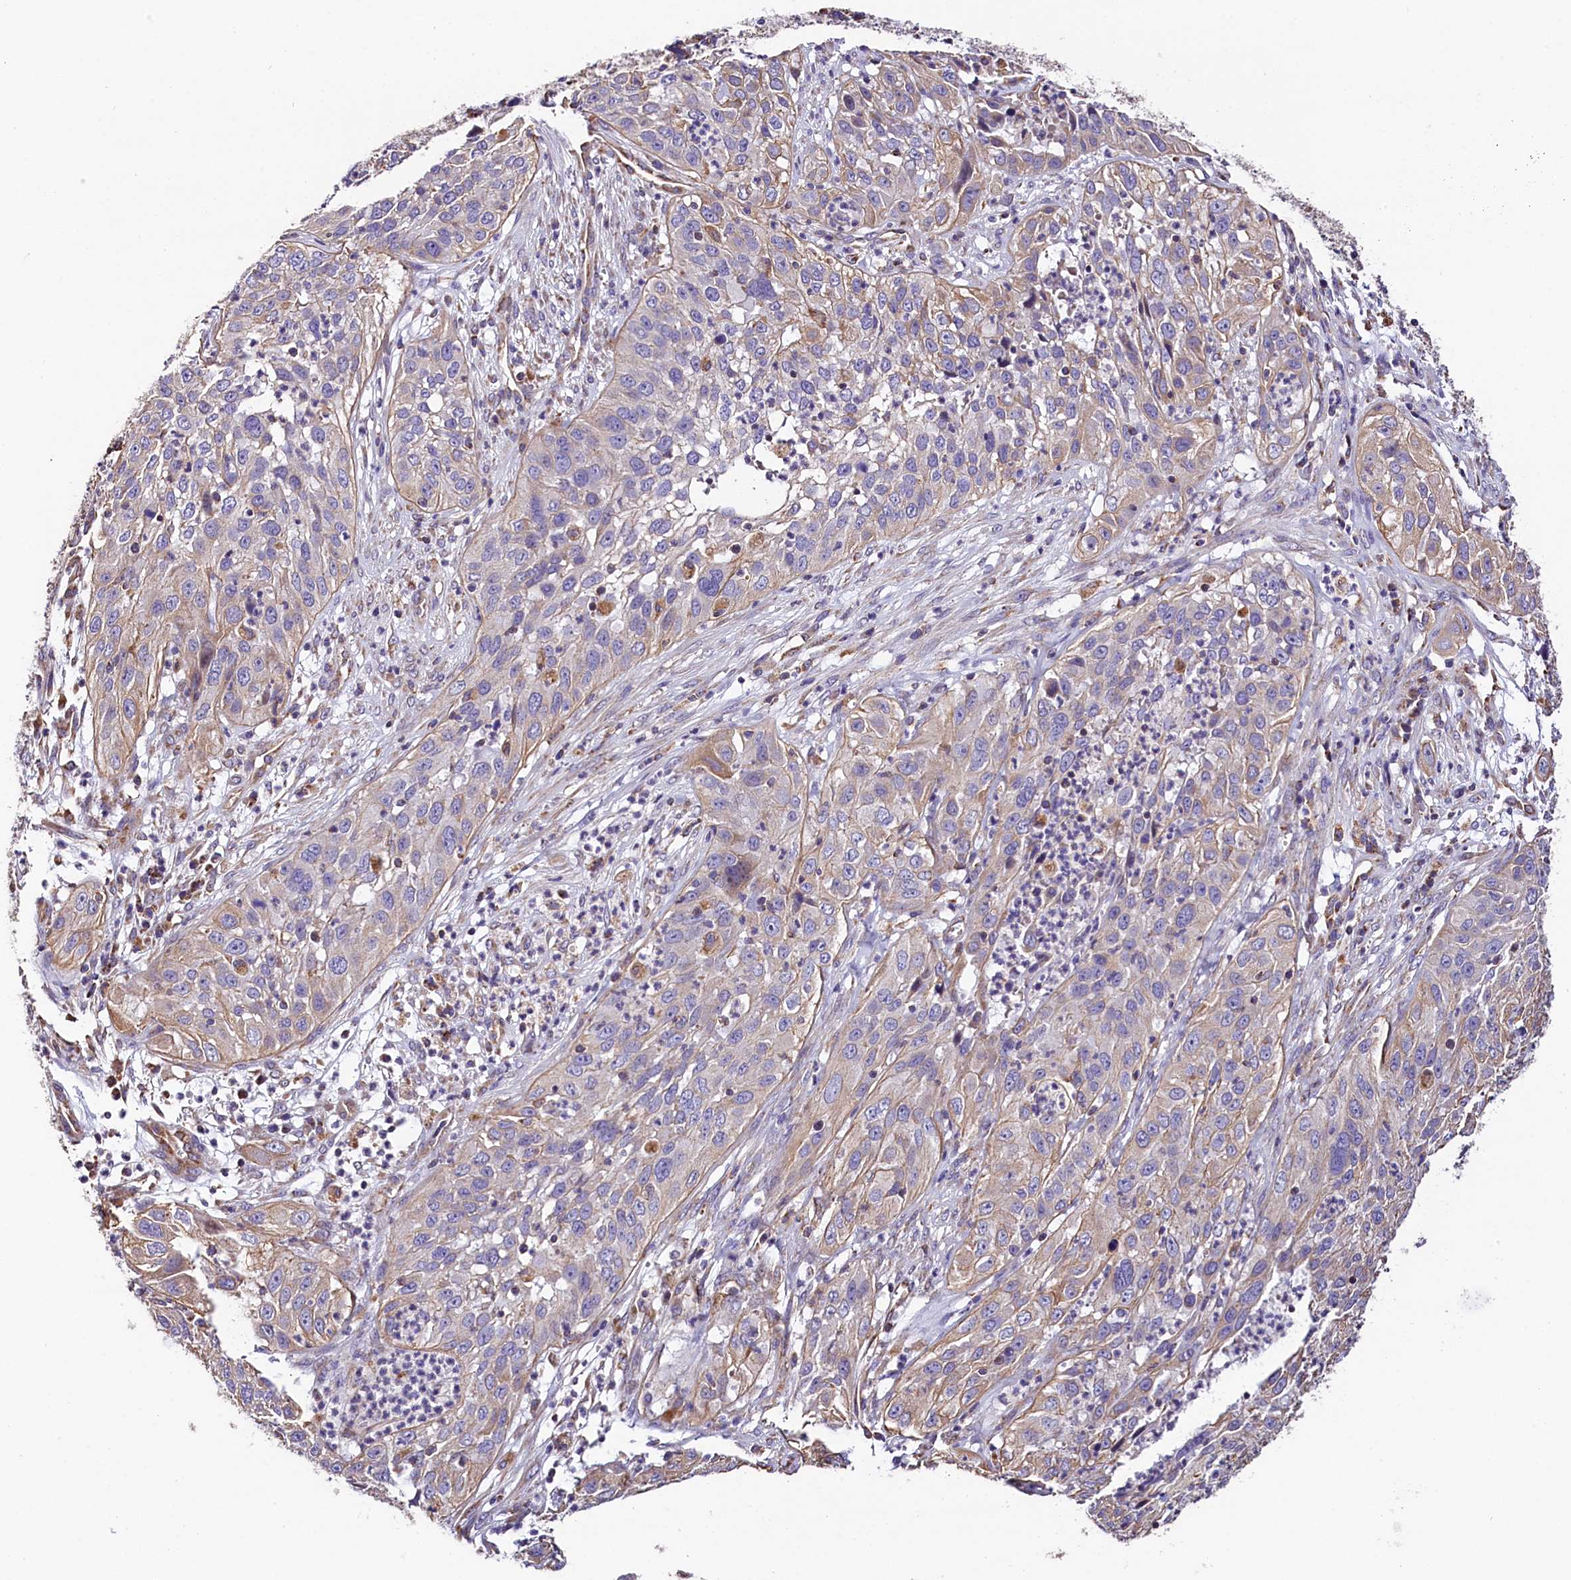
{"staining": {"intensity": "weak", "quantity": "25%-75%", "location": "cytoplasmic/membranous"}, "tissue": "cervical cancer", "cell_type": "Tumor cells", "image_type": "cancer", "snomed": [{"axis": "morphology", "description": "Squamous cell carcinoma, NOS"}, {"axis": "topography", "description": "Cervix"}], "caption": "Cervical squamous cell carcinoma stained with DAB IHC displays low levels of weak cytoplasmic/membranous positivity in approximately 25%-75% of tumor cells.", "gene": "ACAA2", "patient": {"sex": "female", "age": 32}}